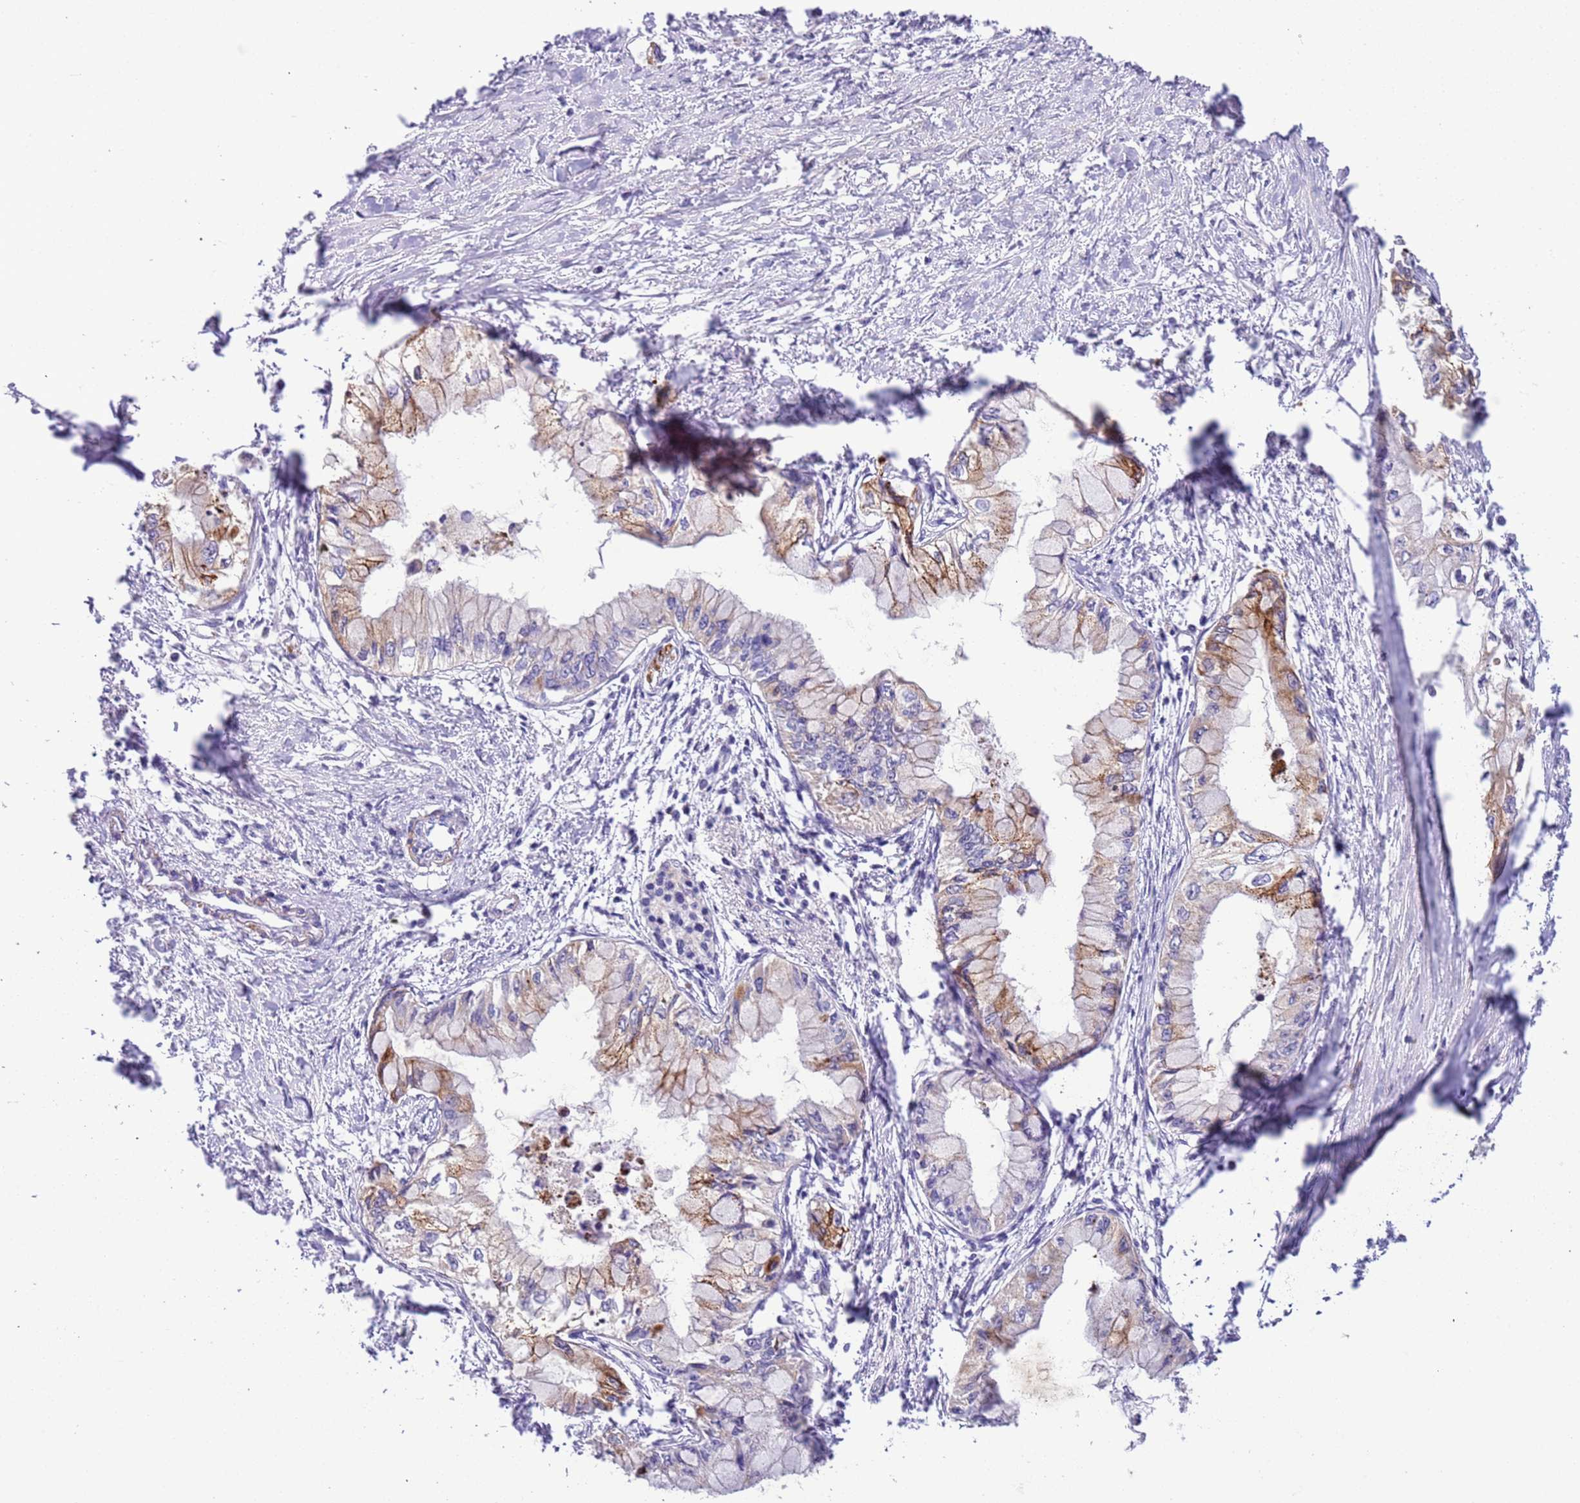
{"staining": {"intensity": "strong", "quantity": "<25%", "location": "cytoplasmic/membranous"}, "tissue": "pancreatic cancer", "cell_type": "Tumor cells", "image_type": "cancer", "snomed": [{"axis": "morphology", "description": "Adenocarcinoma, NOS"}, {"axis": "topography", "description": "Pancreas"}], "caption": "Immunohistochemical staining of pancreatic cancer (adenocarcinoma) displays strong cytoplasmic/membranous protein expression in approximately <25% of tumor cells. The protein of interest is shown in brown color, while the nuclei are stained blue.", "gene": "PLEKHH1", "patient": {"sex": "male", "age": 48}}